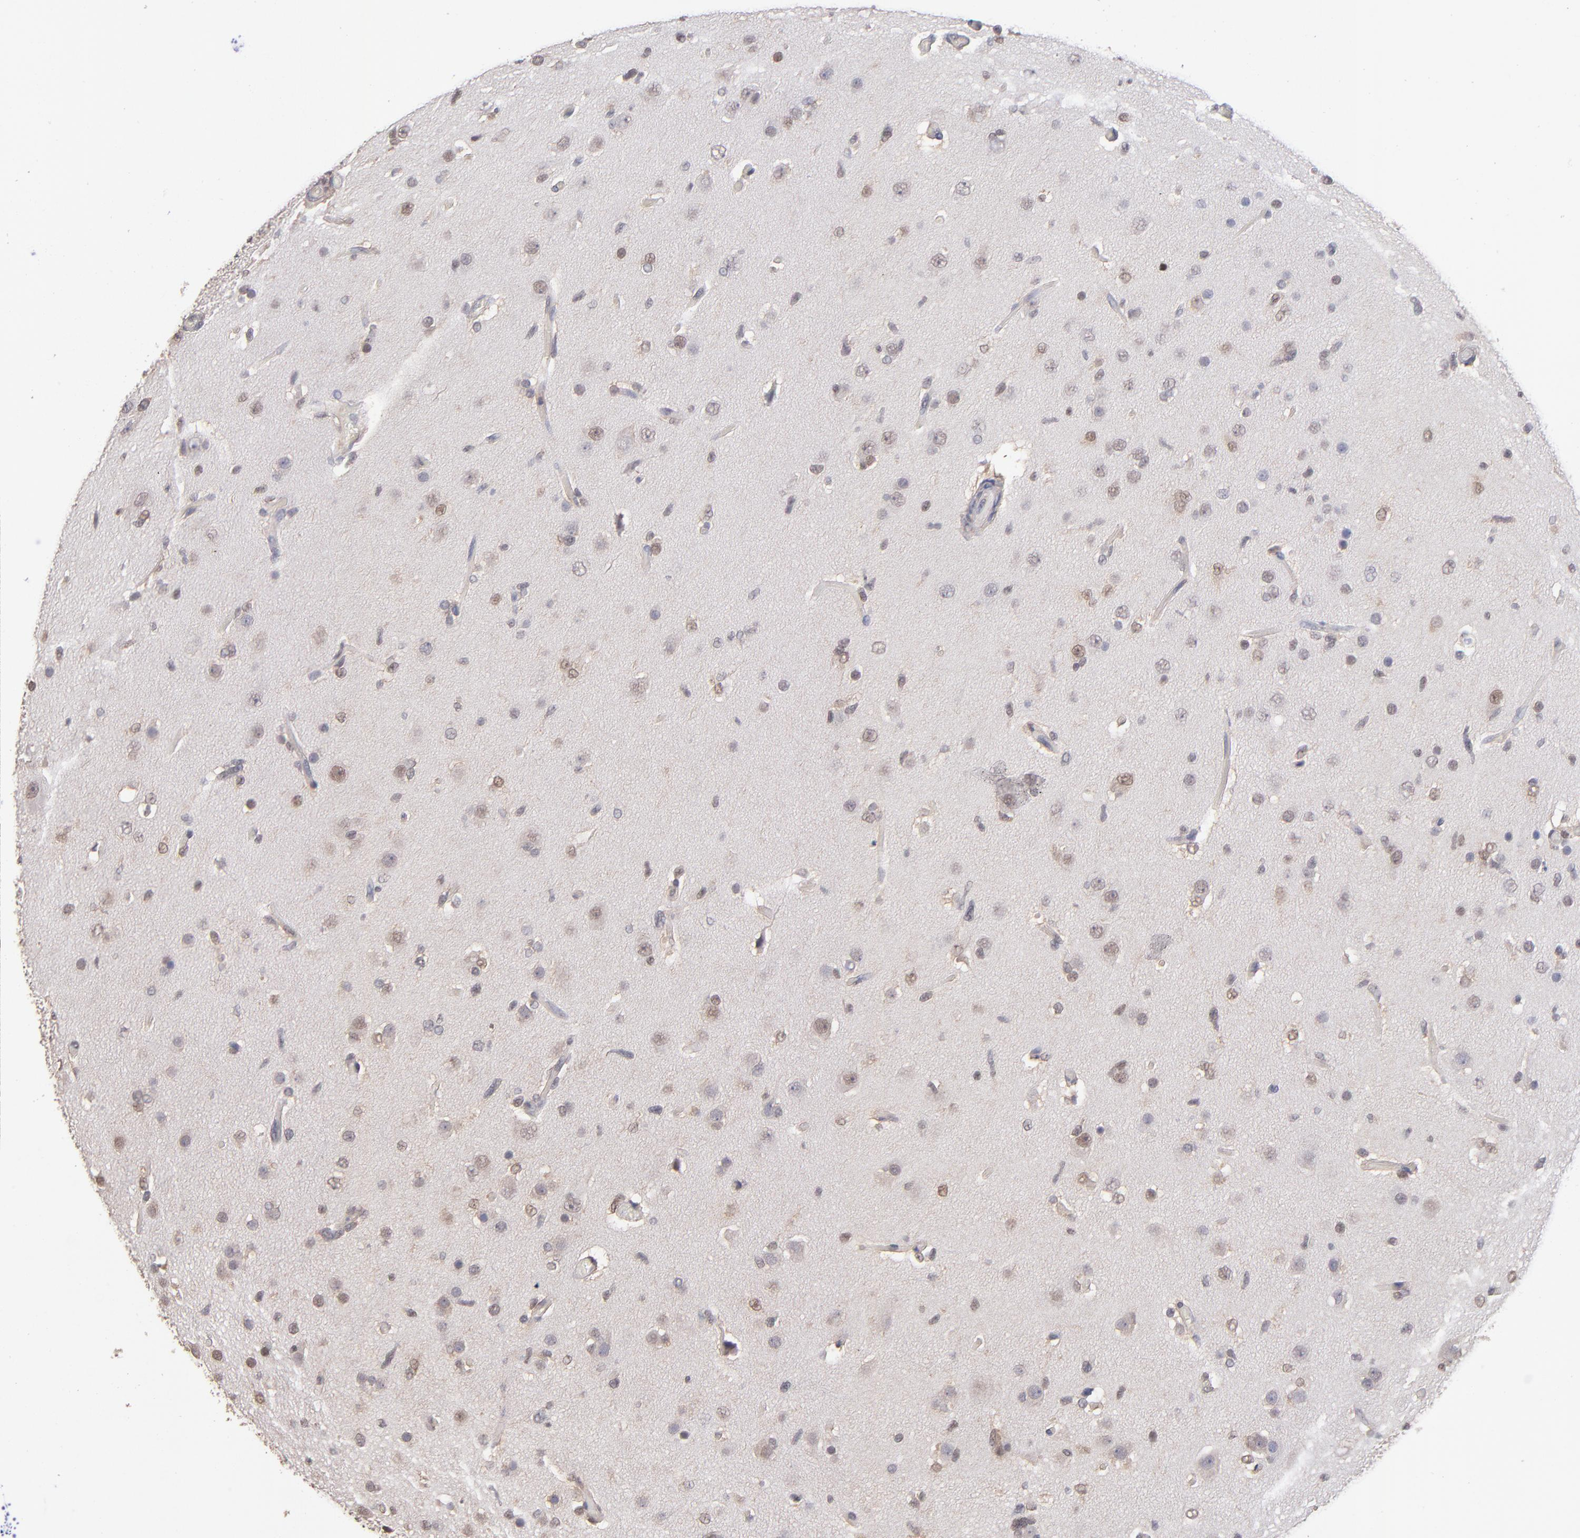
{"staining": {"intensity": "weak", "quantity": "<25%", "location": "cytoplasmic/membranous,nuclear"}, "tissue": "glioma", "cell_type": "Tumor cells", "image_type": "cancer", "snomed": [{"axis": "morphology", "description": "Glioma, malignant, High grade"}, {"axis": "topography", "description": "Brain"}], "caption": "The histopathology image demonstrates no significant staining in tumor cells of glioma. (Stains: DAB (3,3'-diaminobenzidine) immunohistochemistry with hematoxylin counter stain, Microscopy: brightfield microscopy at high magnification).", "gene": "PSMD10", "patient": {"sex": "male", "age": 33}}